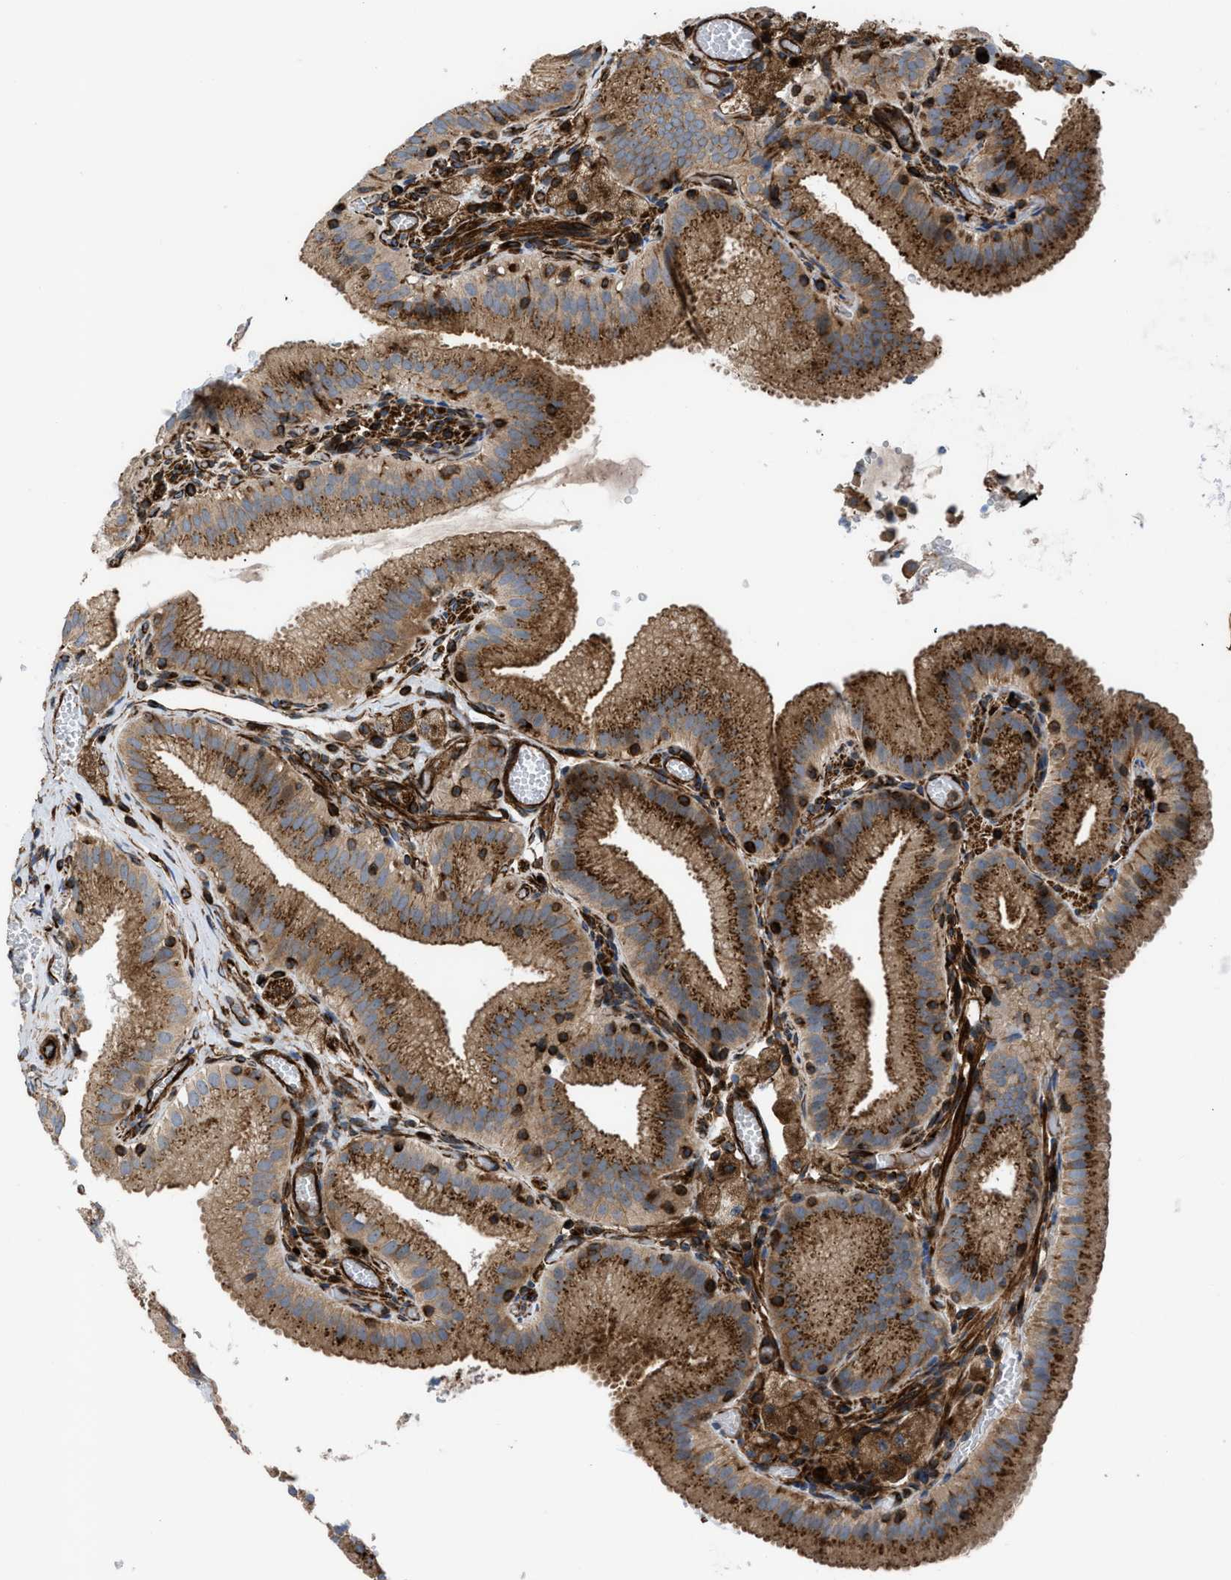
{"staining": {"intensity": "moderate", "quantity": ">75%", "location": "cytoplasmic/membranous"}, "tissue": "gallbladder", "cell_type": "Glandular cells", "image_type": "normal", "snomed": [{"axis": "morphology", "description": "Normal tissue, NOS"}, {"axis": "topography", "description": "Gallbladder"}], "caption": "Immunohistochemistry (IHC) (DAB (3,3'-diaminobenzidine)) staining of unremarkable gallbladder reveals moderate cytoplasmic/membranous protein staining in about >75% of glandular cells.", "gene": "PTPRE", "patient": {"sex": "male", "age": 54}}